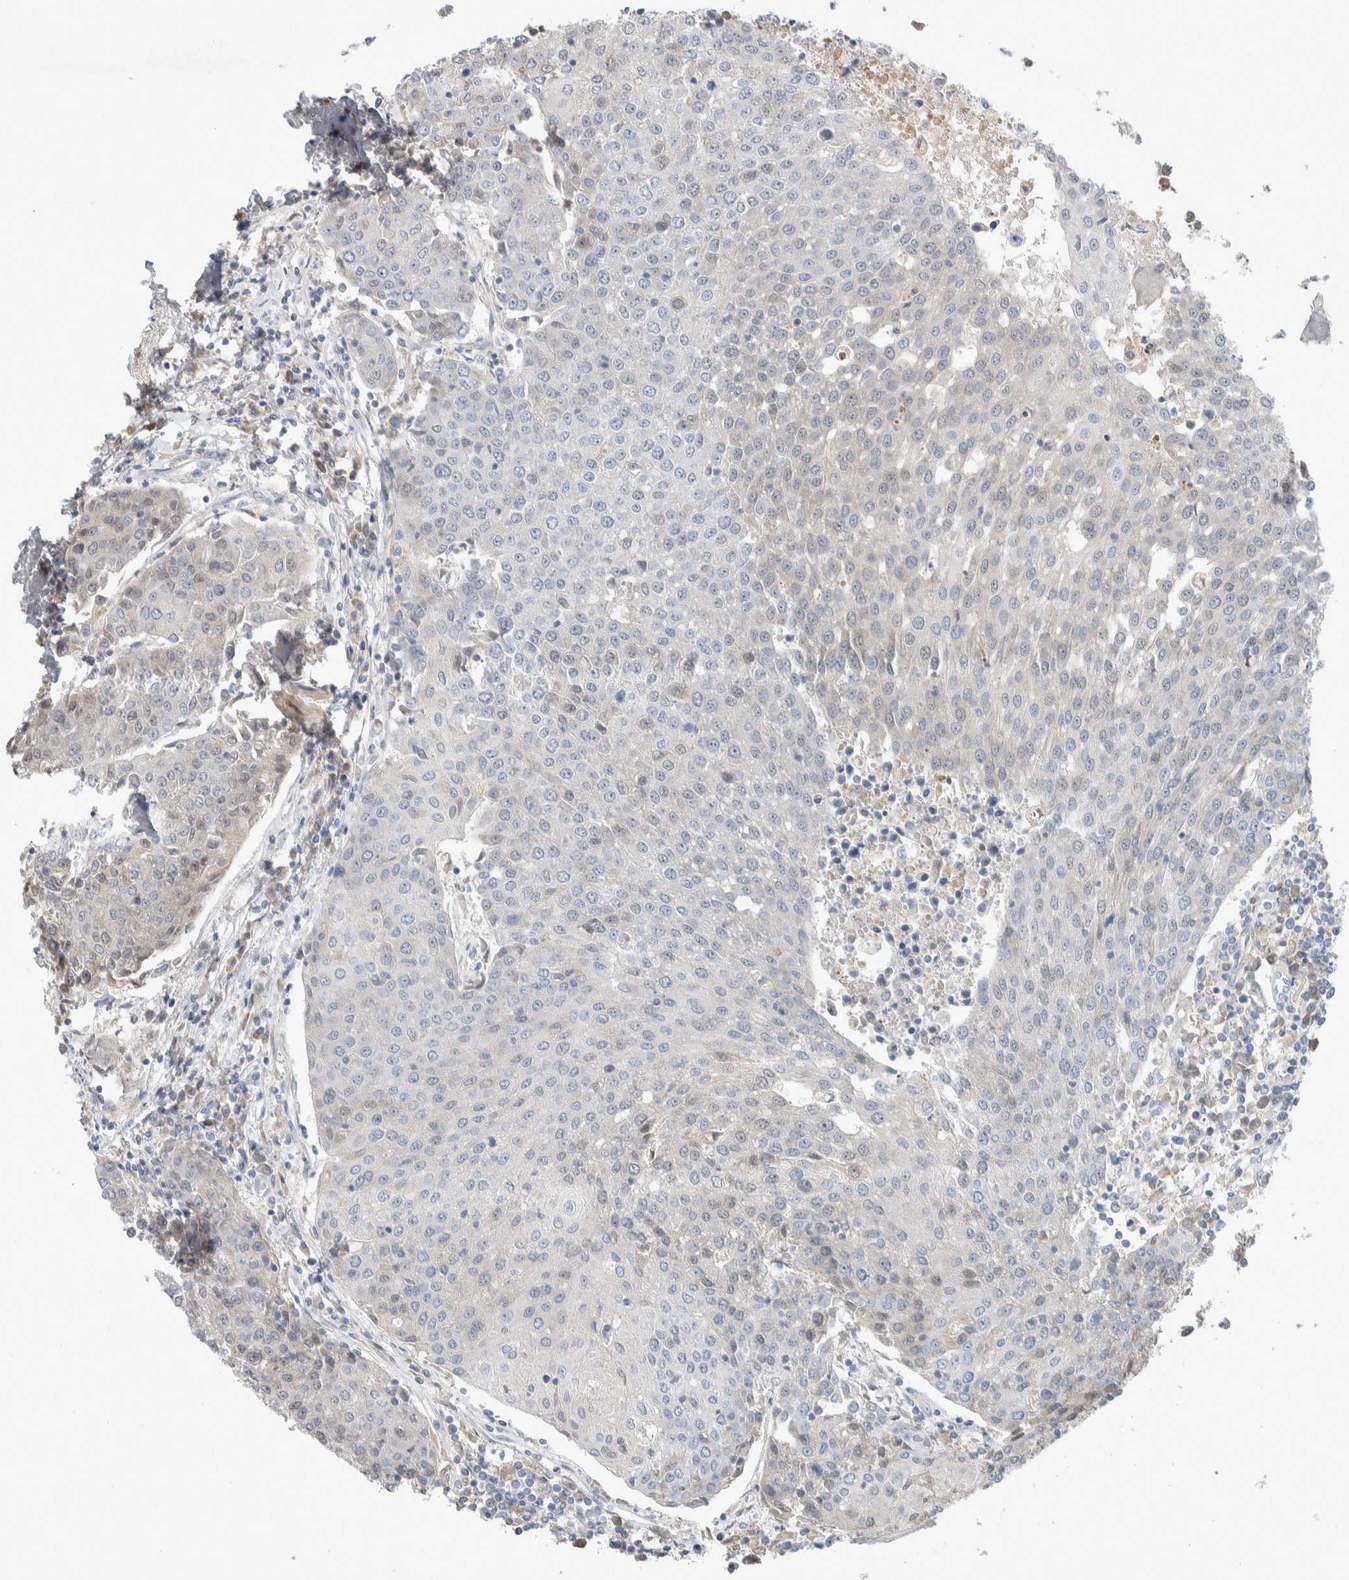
{"staining": {"intensity": "negative", "quantity": "none", "location": "none"}, "tissue": "urothelial cancer", "cell_type": "Tumor cells", "image_type": "cancer", "snomed": [{"axis": "morphology", "description": "Urothelial carcinoma, High grade"}, {"axis": "topography", "description": "Urinary bladder"}], "caption": "Immunohistochemistry photomicrograph of urothelial carcinoma (high-grade) stained for a protein (brown), which exhibits no positivity in tumor cells.", "gene": "DEPTOR", "patient": {"sex": "female", "age": 85}}